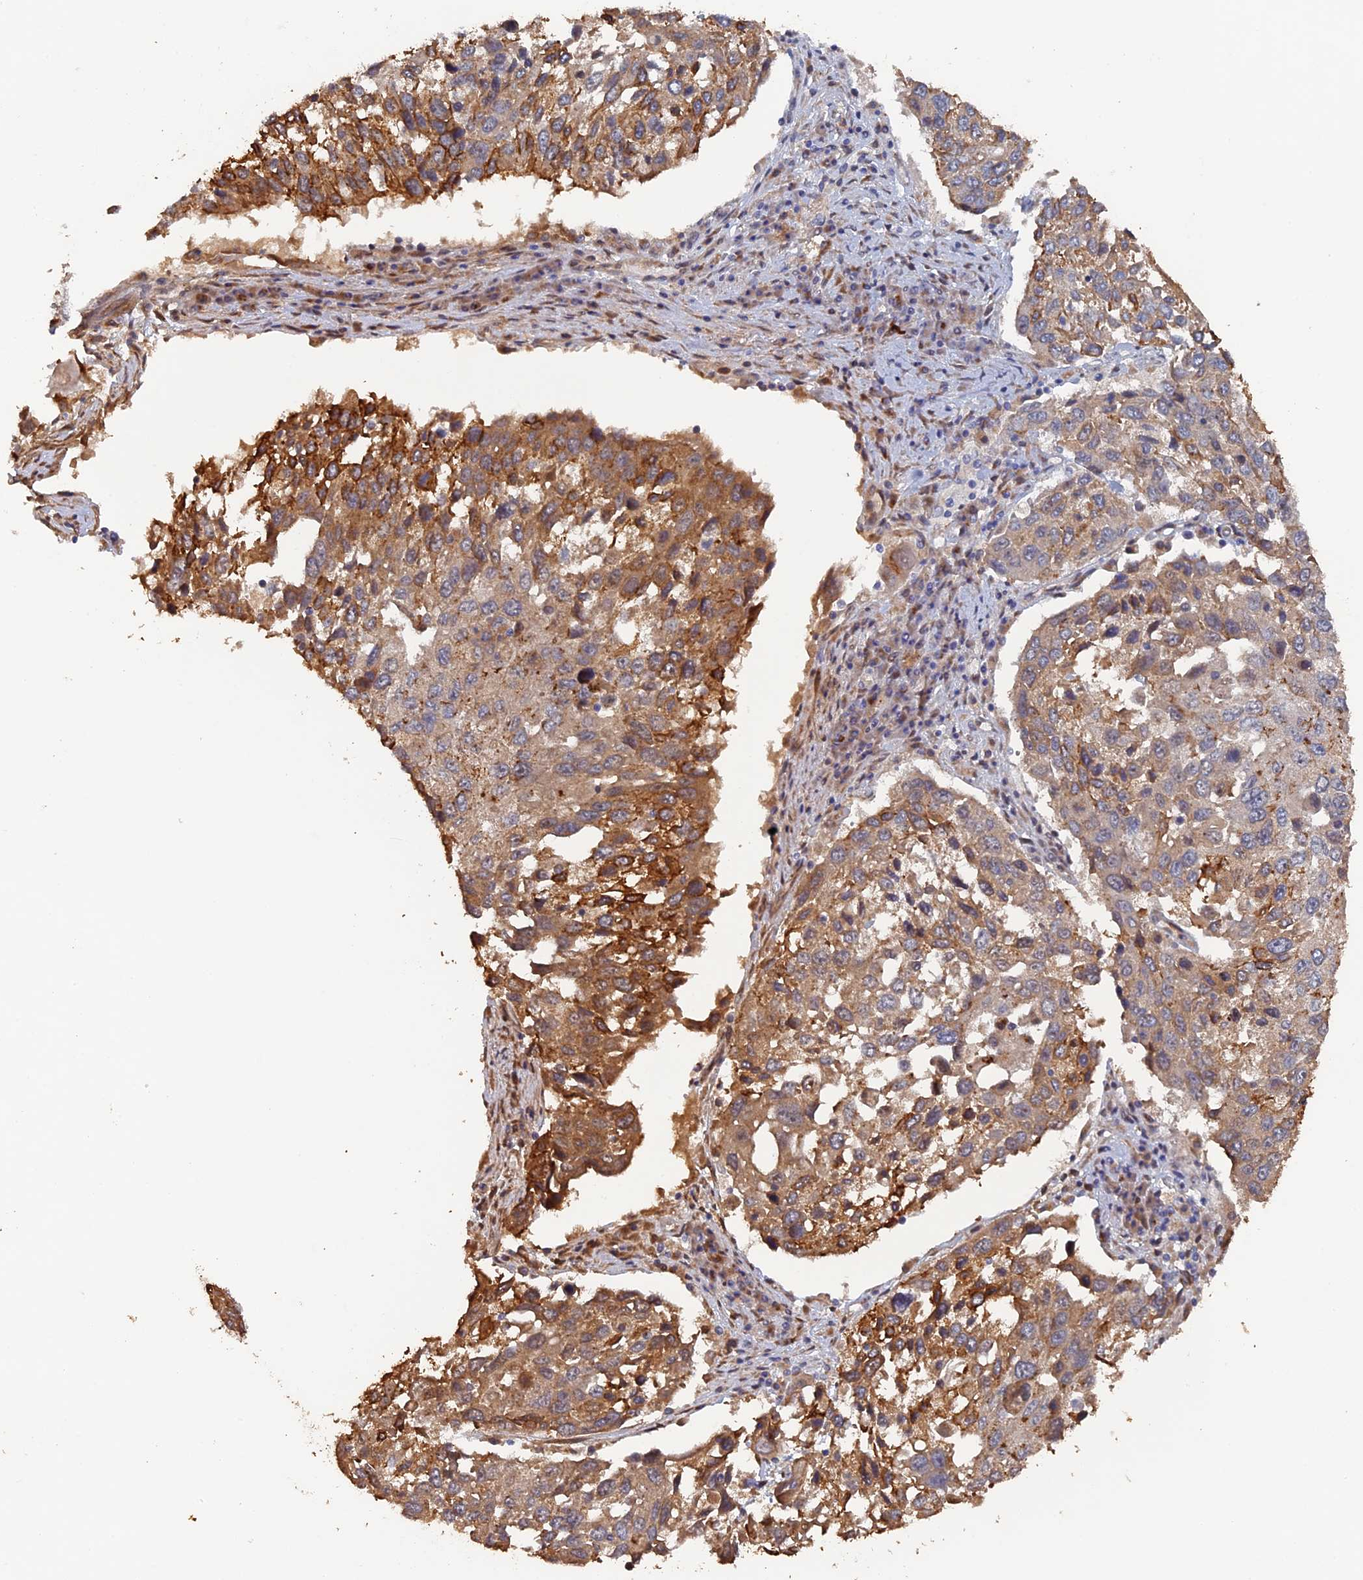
{"staining": {"intensity": "strong", "quantity": "25%-75%", "location": "cytoplasmic/membranous"}, "tissue": "lung cancer", "cell_type": "Tumor cells", "image_type": "cancer", "snomed": [{"axis": "morphology", "description": "Squamous cell carcinoma, NOS"}, {"axis": "topography", "description": "Lung"}], "caption": "Protein staining by IHC exhibits strong cytoplasmic/membranous positivity in approximately 25%-75% of tumor cells in lung cancer (squamous cell carcinoma).", "gene": "VPS37C", "patient": {"sex": "male", "age": 65}}